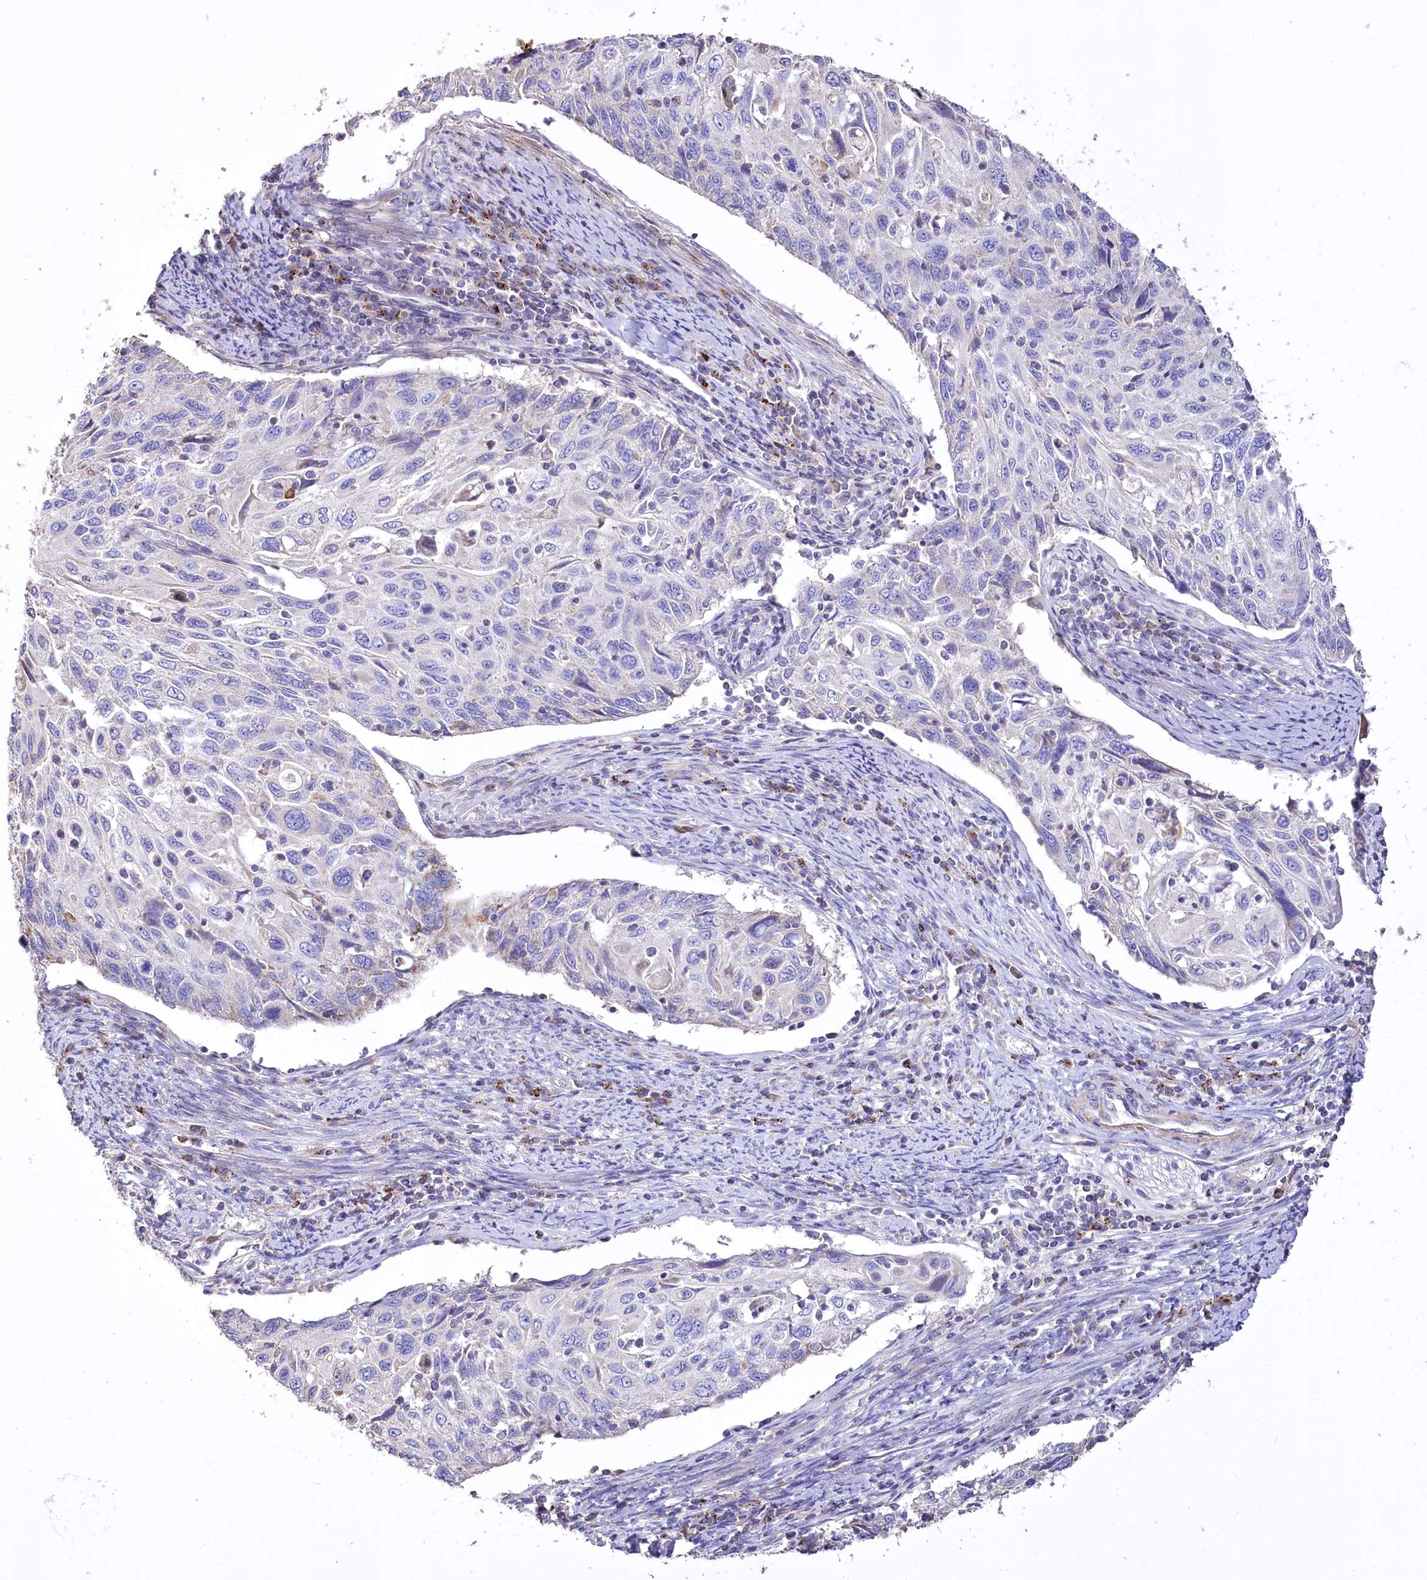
{"staining": {"intensity": "negative", "quantity": "none", "location": "none"}, "tissue": "cervical cancer", "cell_type": "Tumor cells", "image_type": "cancer", "snomed": [{"axis": "morphology", "description": "Squamous cell carcinoma, NOS"}, {"axis": "topography", "description": "Cervix"}], "caption": "The immunohistochemistry (IHC) micrograph has no significant expression in tumor cells of squamous cell carcinoma (cervical) tissue.", "gene": "PTER", "patient": {"sex": "female", "age": 70}}